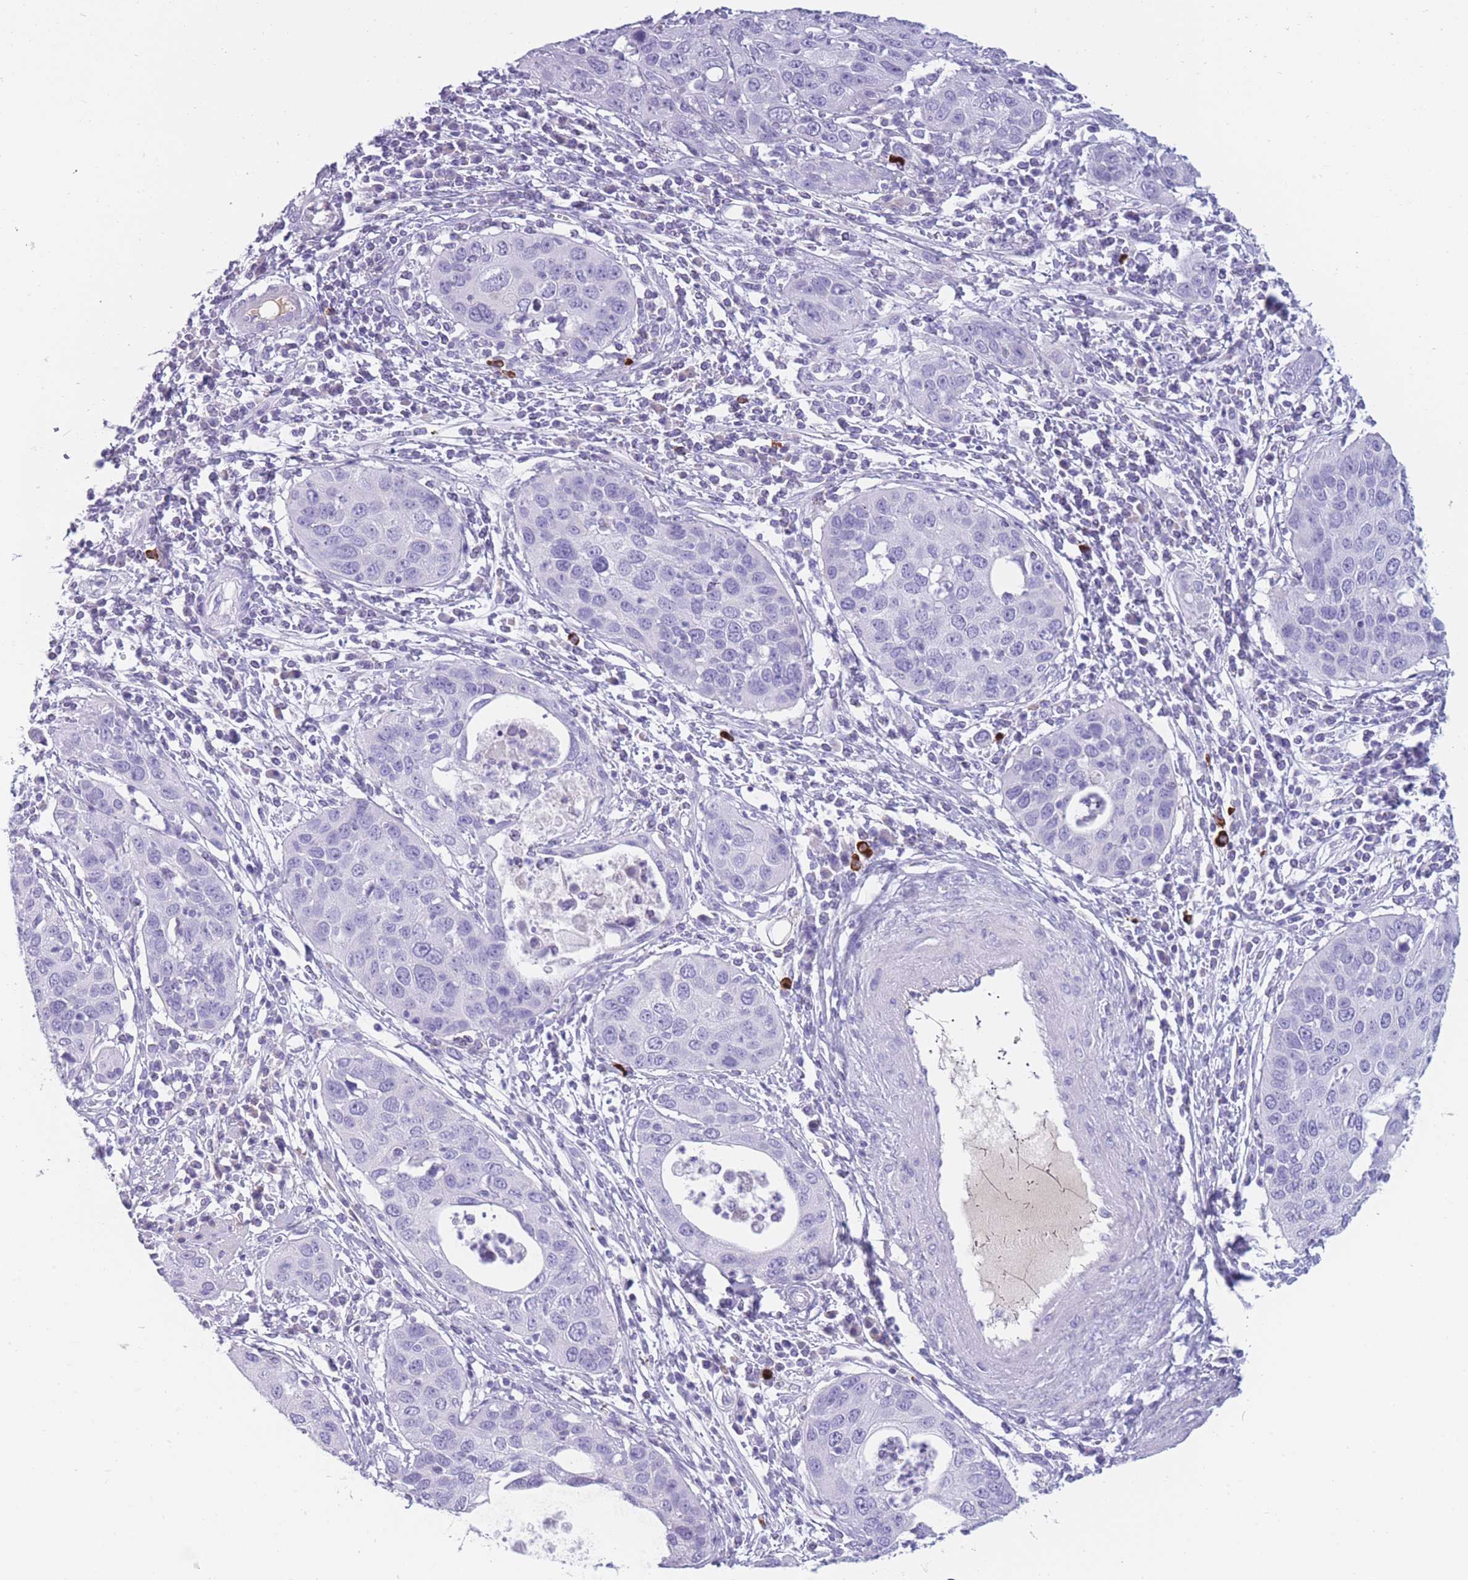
{"staining": {"intensity": "negative", "quantity": "none", "location": "none"}, "tissue": "cervical cancer", "cell_type": "Tumor cells", "image_type": "cancer", "snomed": [{"axis": "morphology", "description": "Squamous cell carcinoma, NOS"}, {"axis": "topography", "description": "Cervix"}], "caption": "An immunohistochemistry (IHC) micrograph of squamous cell carcinoma (cervical) is shown. There is no staining in tumor cells of squamous cell carcinoma (cervical). (Stains: DAB (3,3'-diaminobenzidine) IHC with hematoxylin counter stain, Microscopy: brightfield microscopy at high magnification).", "gene": "TNFSF11", "patient": {"sex": "female", "age": 36}}